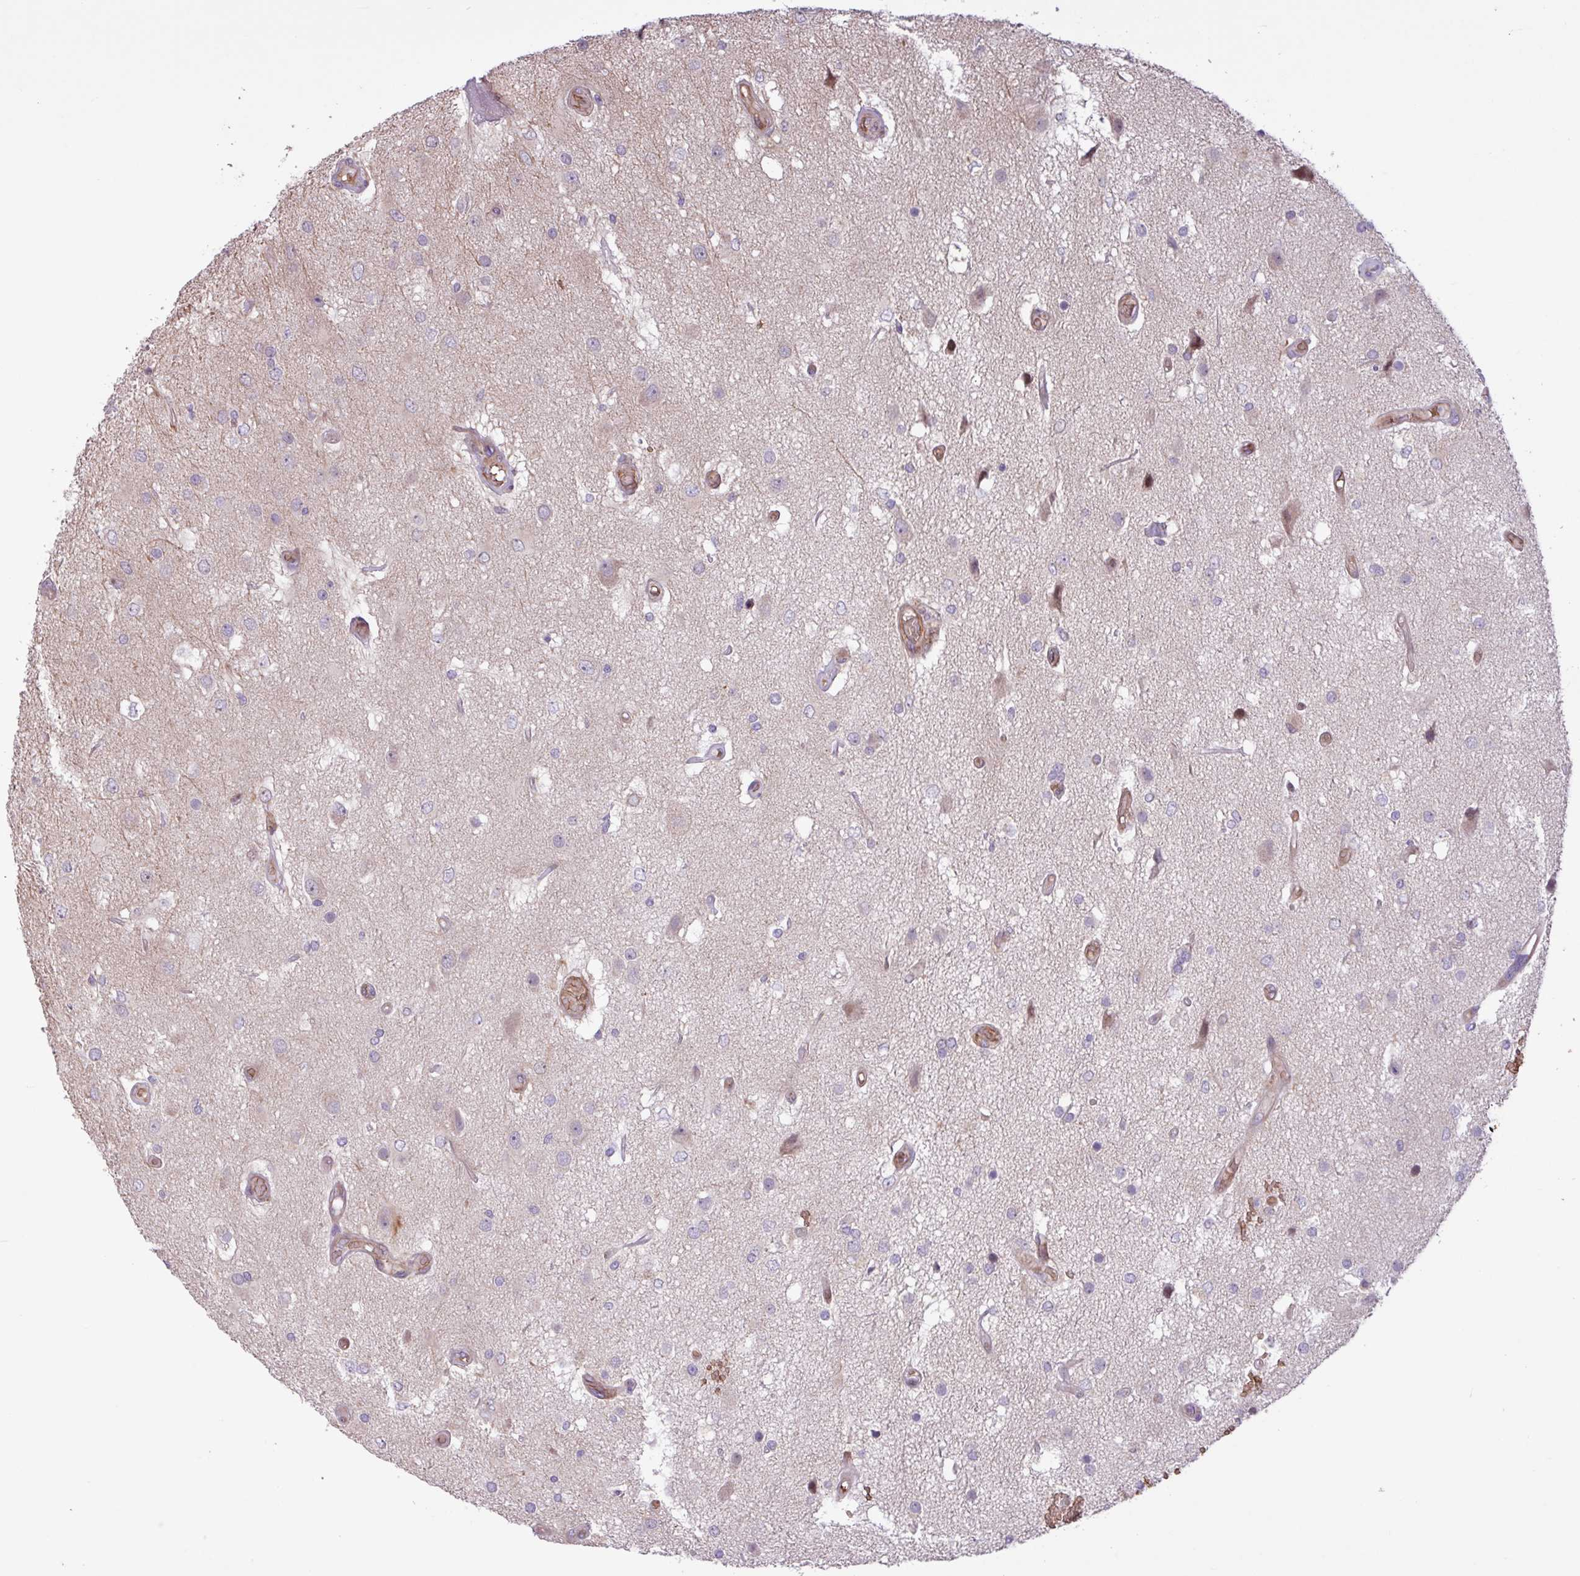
{"staining": {"intensity": "moderate", "quantity": "<25%", "location": "cytoplasmic/membranous"}, "tissue": "glioma", "cell_type": "Tumor cells", "image_type": "cancer", "snomed": [{"axis": "morphology", "description": "Glioma, malignant, High grade"}, {"axis": "morphology", "description": "Glioblastoma, NOS"}, {"axis": "topography", "description": "Brain"}], "caption": "Glioblastoma tissue exhibits moderate cytoplasmic/membranous positivity in approximately <25% of tumor cells The protein of interest is shown in brown color, while the nuclei are stained blue.", "gene": "RAD21L1", "patient": {"sex": "male", "age": 60}}